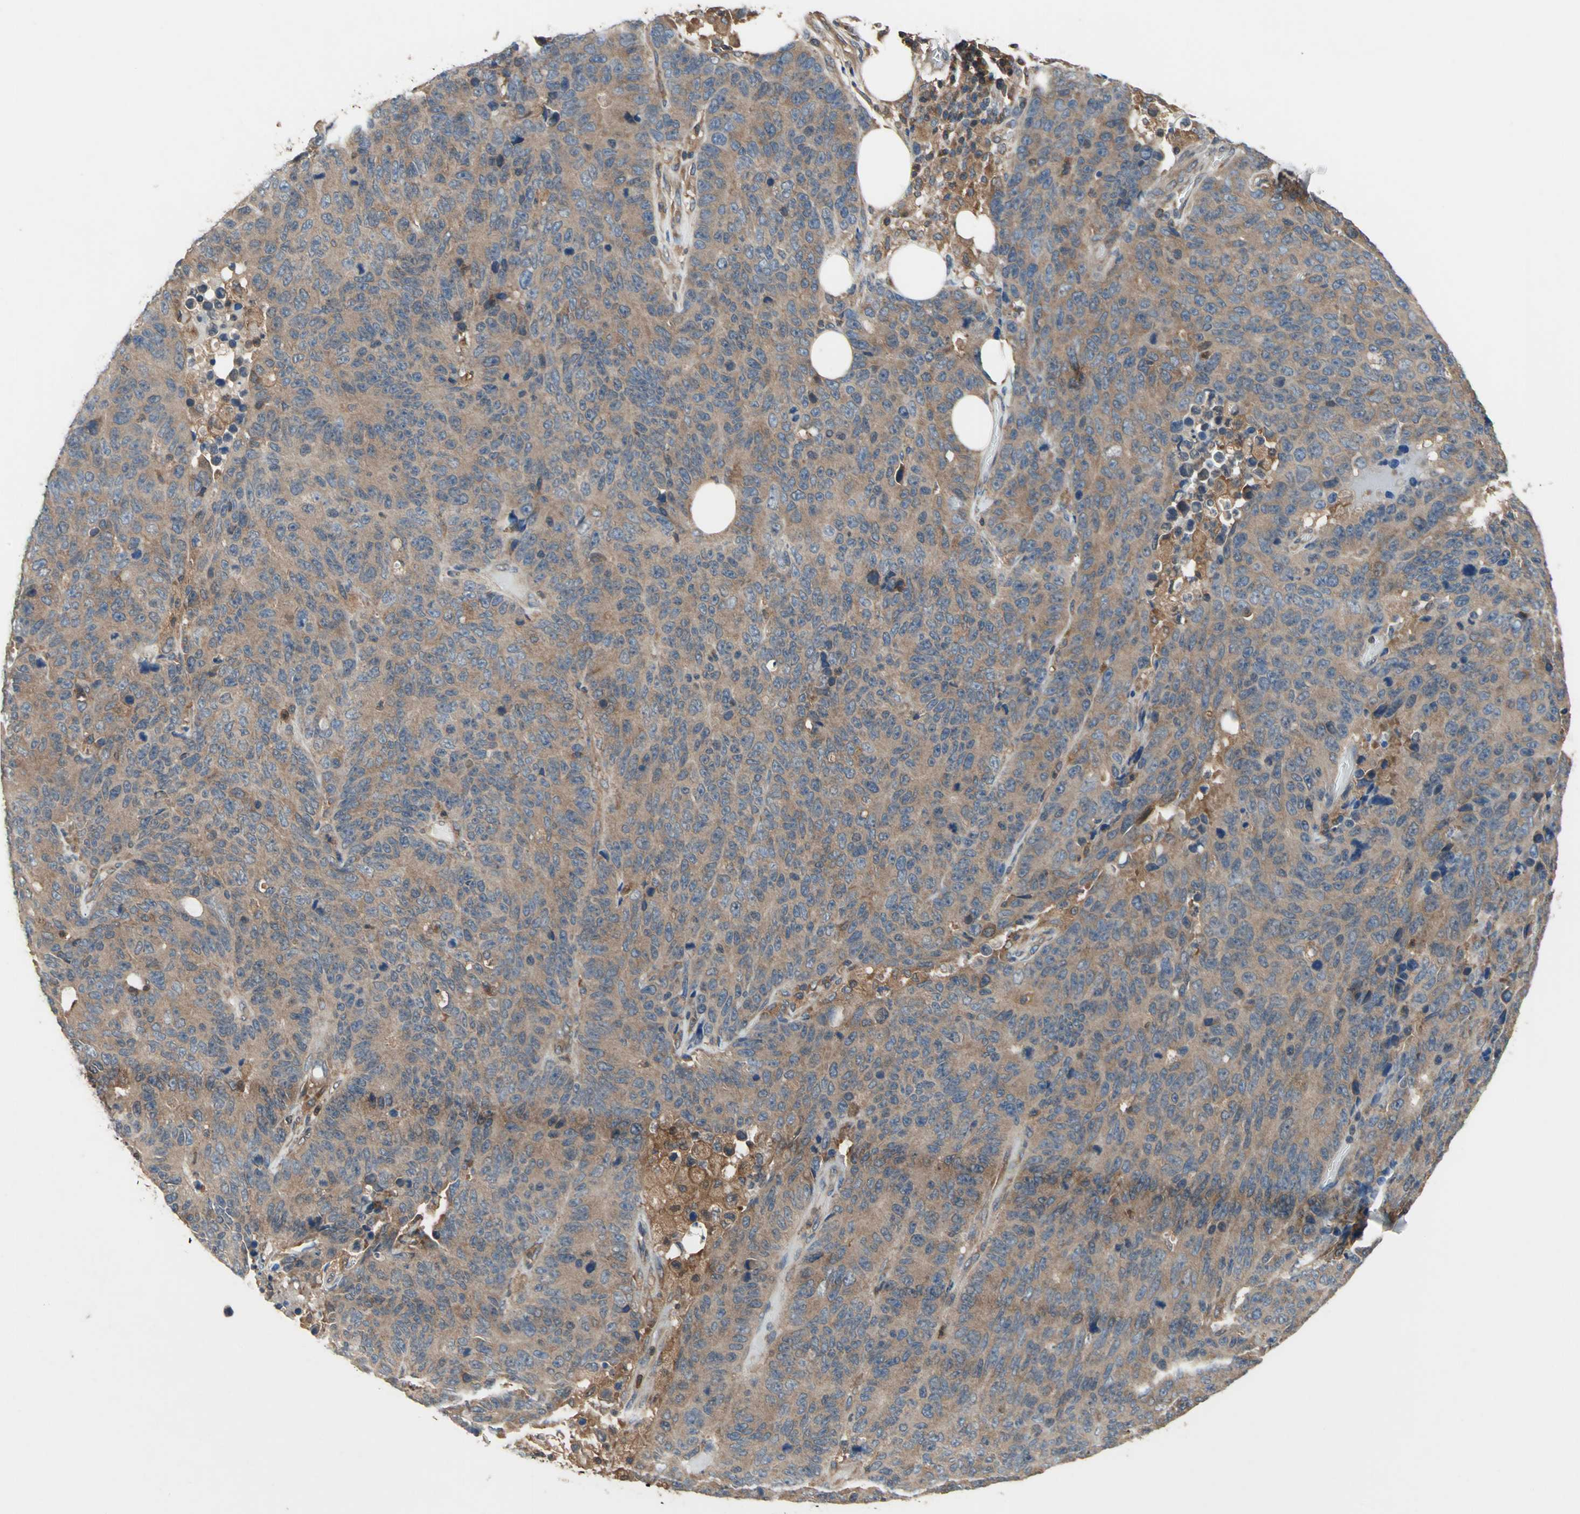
{"staining": {"intensity": "strong", "quantity": ">75%", "location": "cytoplasmic/membranous"}, "tissue": "colorectal cancer", "cell_type": "Tumor cells", "image_type": "cancer", "snomed": [{"axis": "morphology", "description": "Adenocarcinoma, NOS"}, {"axis": "topography", "description": "Colon"}], "caption": "Immunohistochemical staining of human adenocarcinoma (colorectal) reveals high levels of strong cytoplasmic/membranous protein positivity in approximately >75% of tumor cells. (Stains: DAB in brown, nuclei in blue, Microscopy: brightfield microscopy at high magnification).", "gene": "CAPN1", "patient": {"sex": "female", "age": 86}}